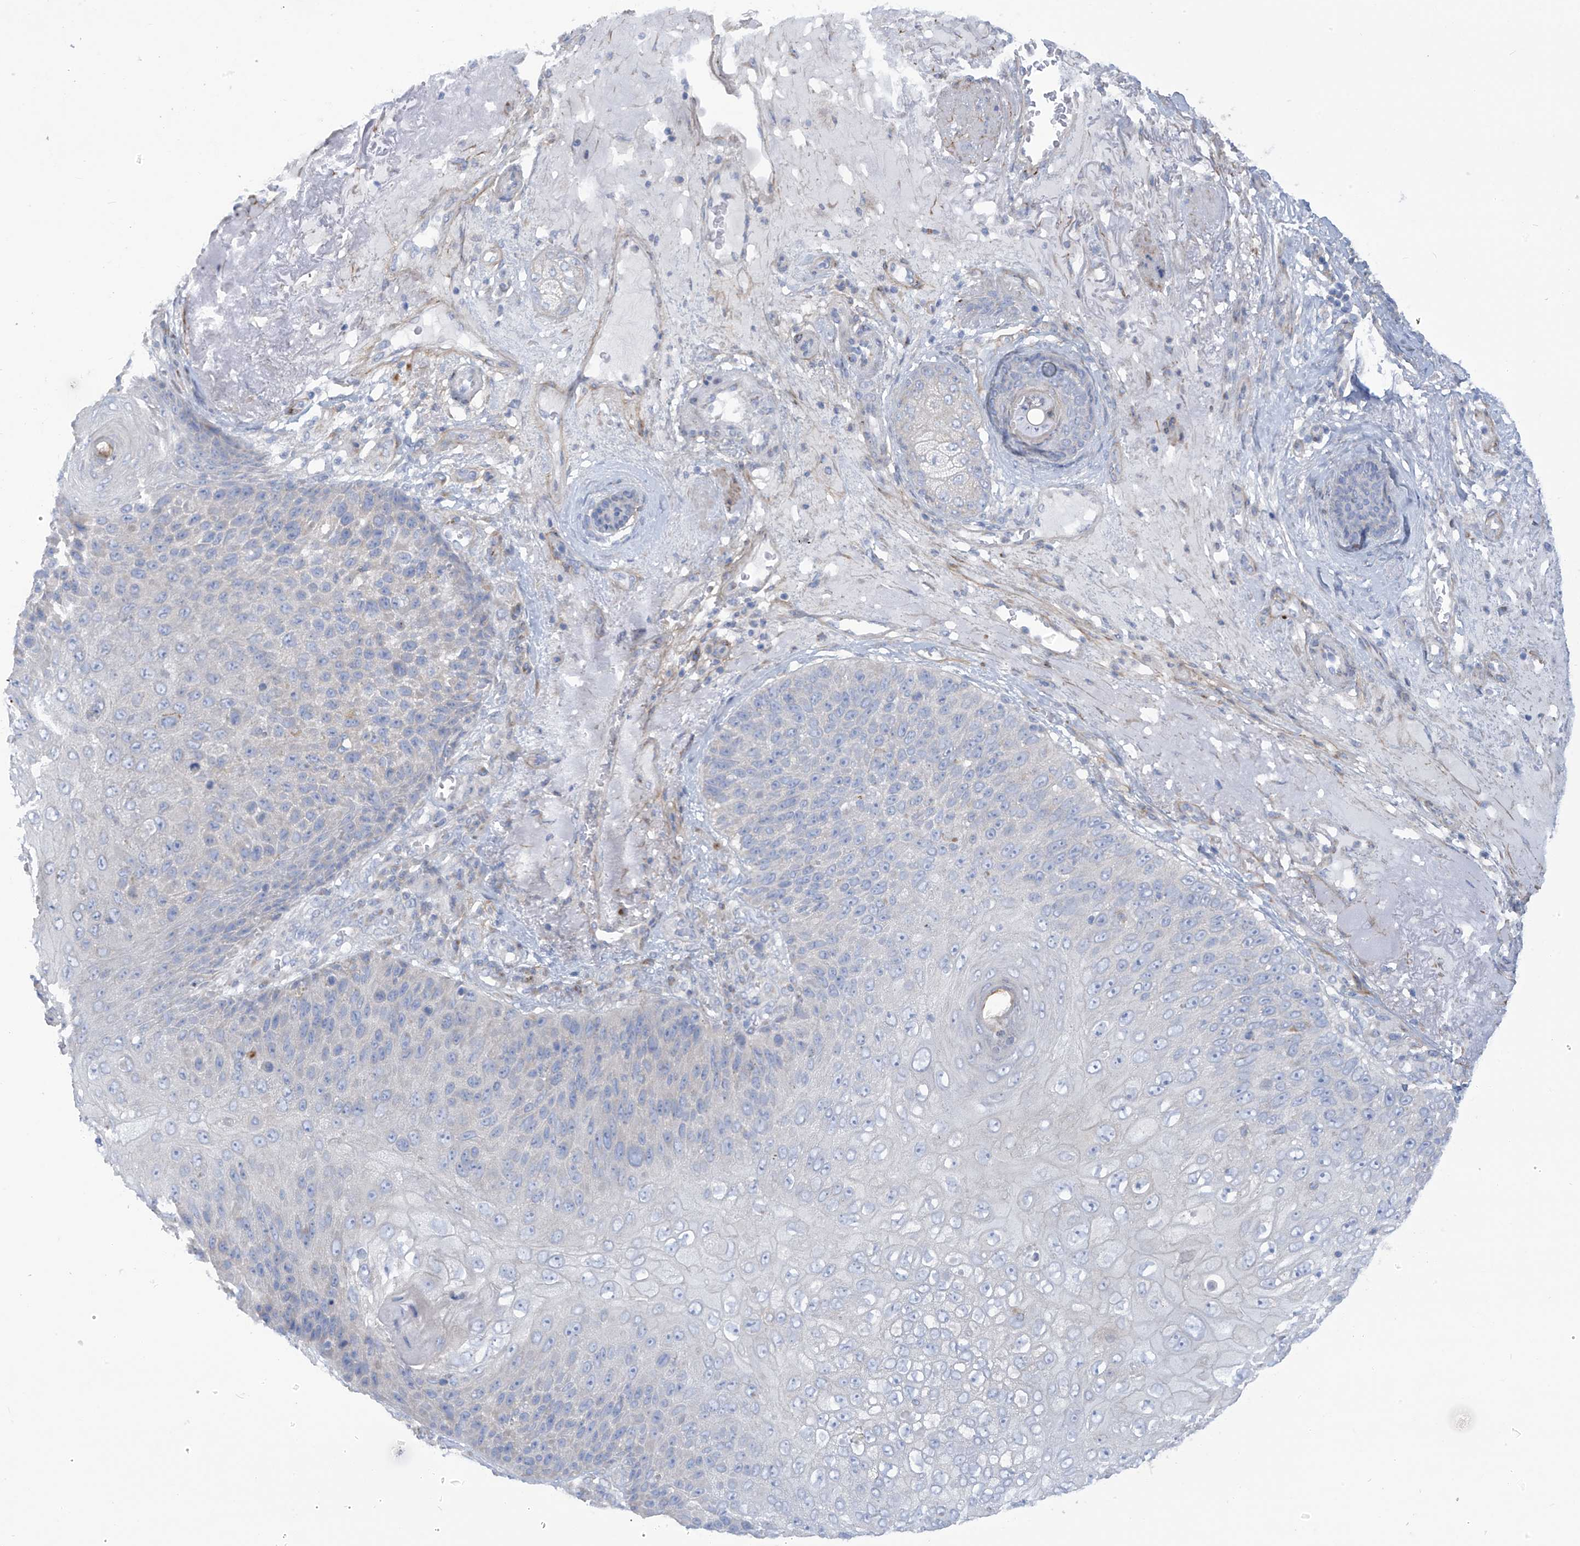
{"staining": {"intensity": "negative", "quantity": "none", "location": "none"}, "tissue": "skin cancer", "cell_type": "Tumor cells", "image_type": "cancer", "snomed": [{"axis": "morphology", "description": "Squamous cell carcinoma, NOS"}, {"axis": "topography", "description": "Skin"}], "caption": "Immunohistochemical staining of skin cancer (squamous cell carcinoma) demonstrates no significant expression in tumor cells.", "gene": "TRMT2B", "patient": {"sex": "female", "age": 88}}